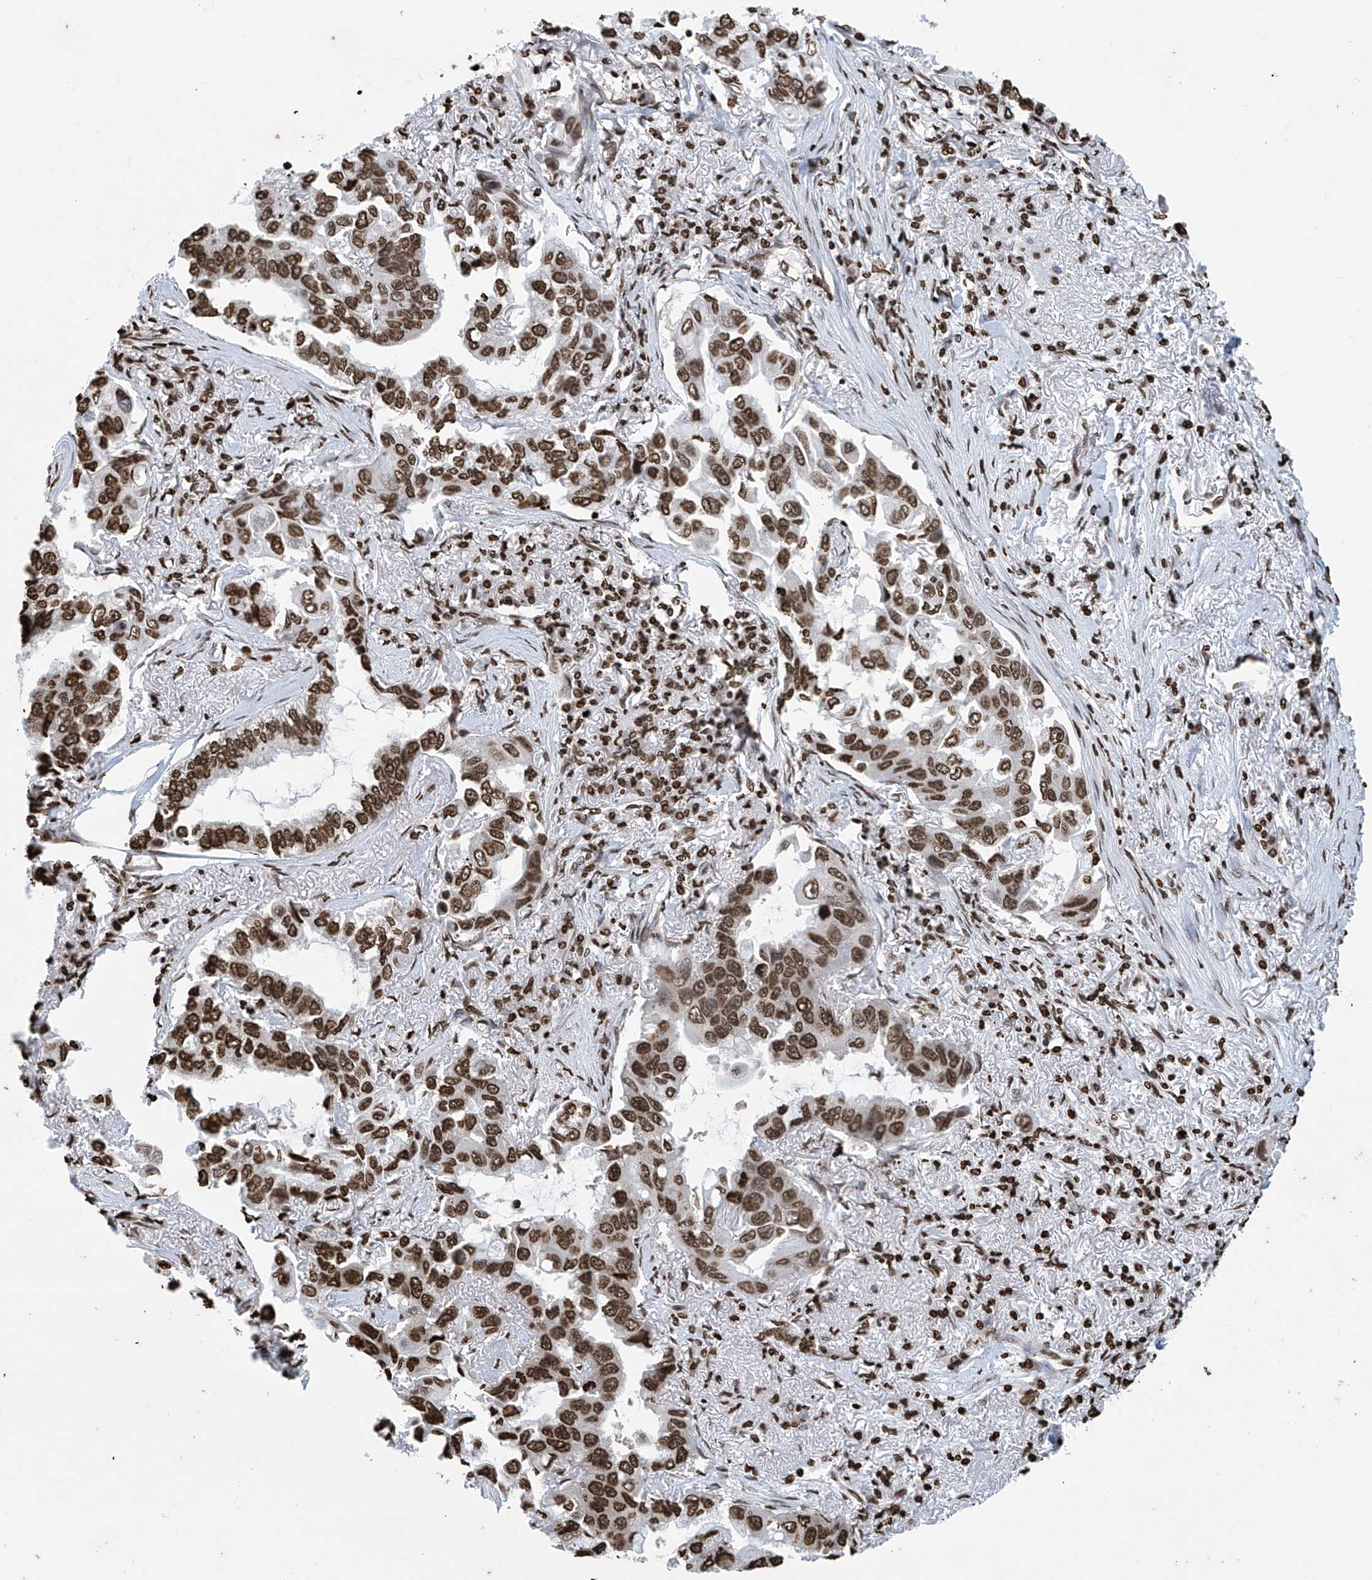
{"staining": {"intensity": "strong", "quantity": ">75%", "location": "nuclear"}, "tissue": "lung cancer", "cell_type": "Tumor cells", "image_type": "cancer", "snomed": [{"axis": "morphology", "description": "Adenocarcinoma, NOS"}, {"axis": "topography", "description": "Lung"}], "caption": "Lung cancer (adenocarcinoma) was stained to show a protein in brown. There is high levels of strong nuclear staining in approximately >75% of tumor cells.", "gene": "DPPA2", "patient": {"sex": "male", "age": 64}}